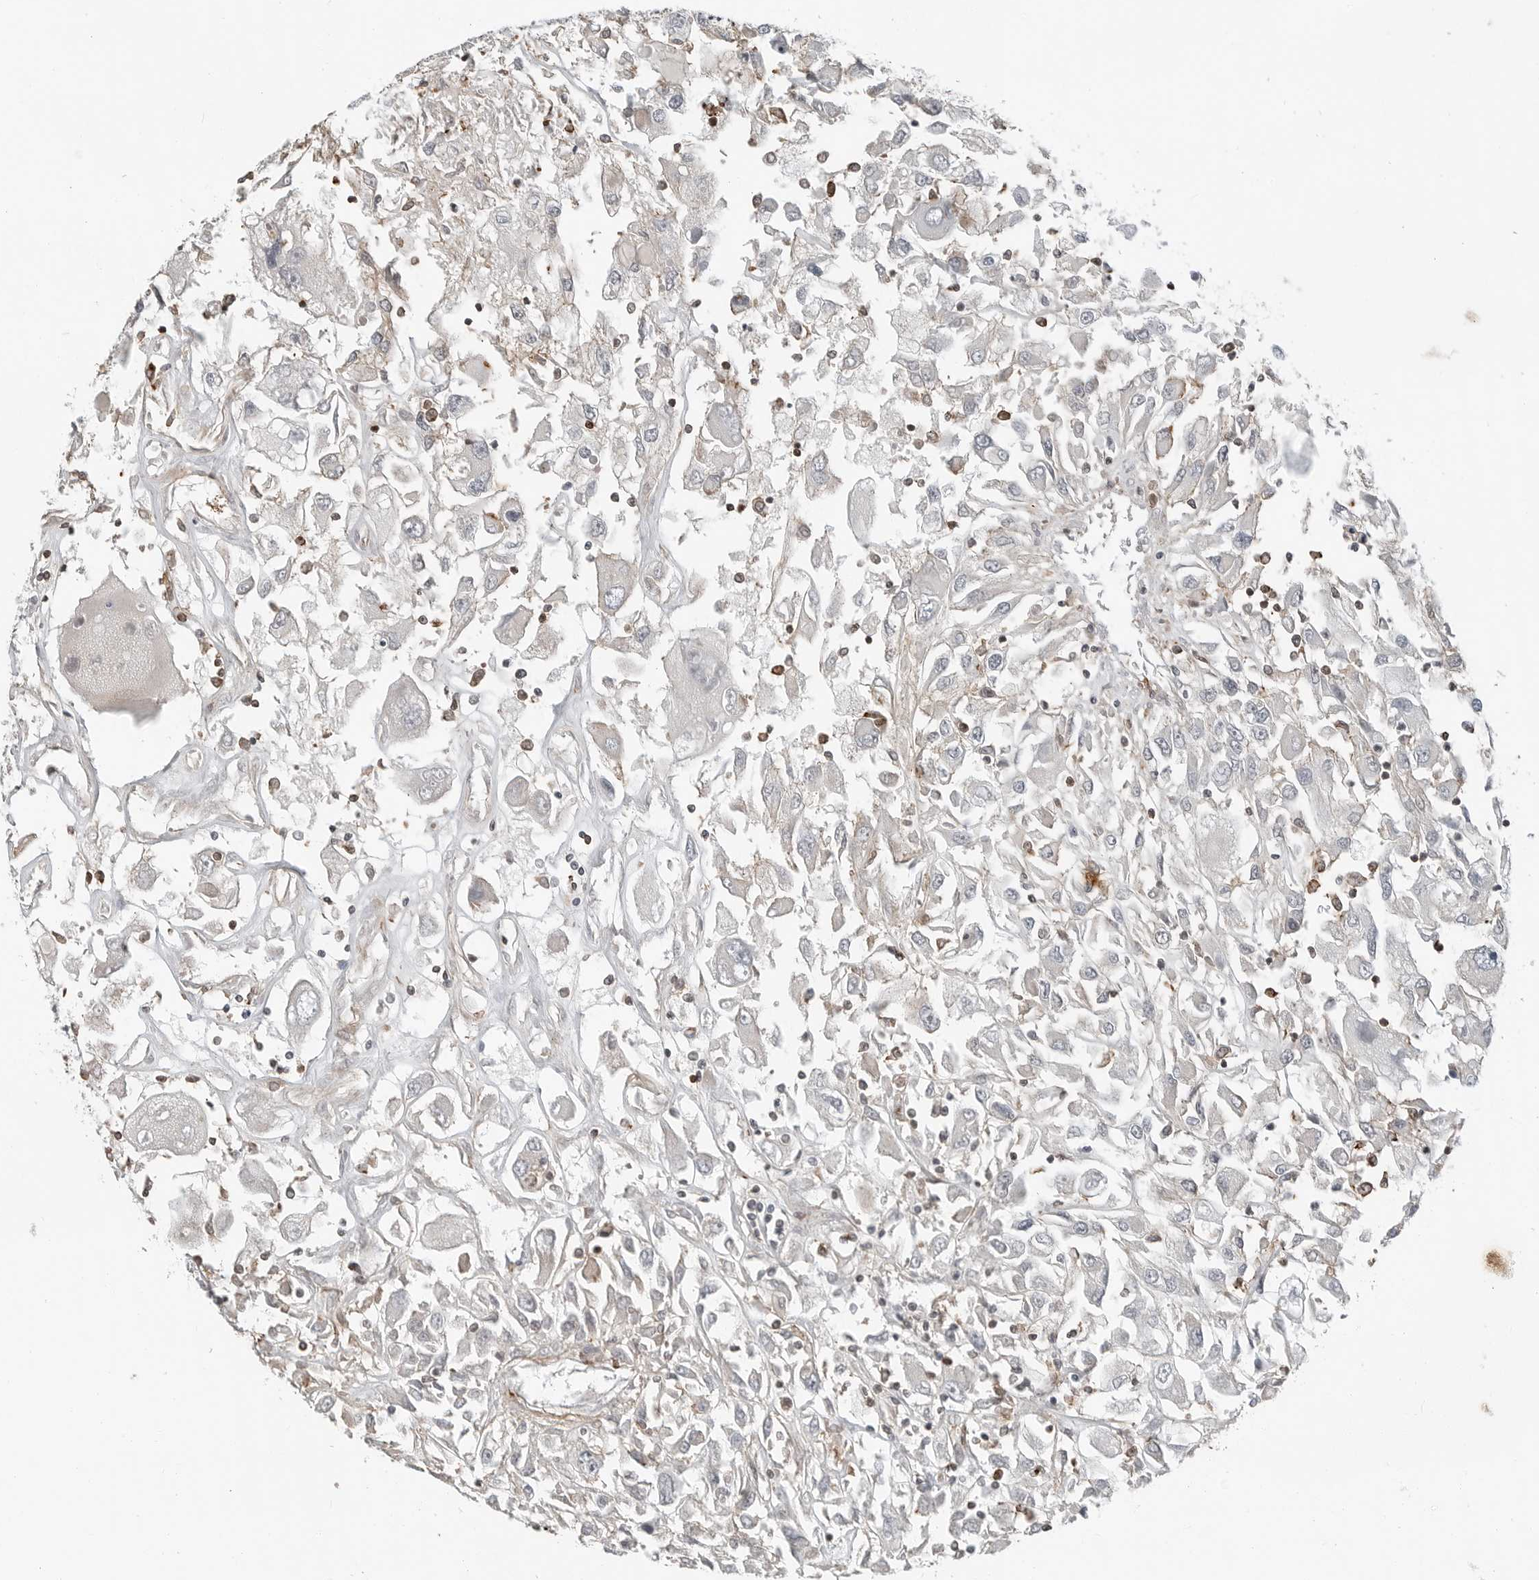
{"staining": {"intensity": "negative", "quantity": "none", "location": "none"}, "tissue": "renal cancer", "cell_type": "Tumor cells", "image_type": "cancer", "snomed": [{"axis": "morphology", "description": "Adenocarcinoma, NOS"}, {"axis": "topography", "description": "Kidney"}], "caption": "There is no significant staining in tumor cells of renal cancer.", "gene": "LEFTY2", "patient": {"sex": "female", "age": 52}}